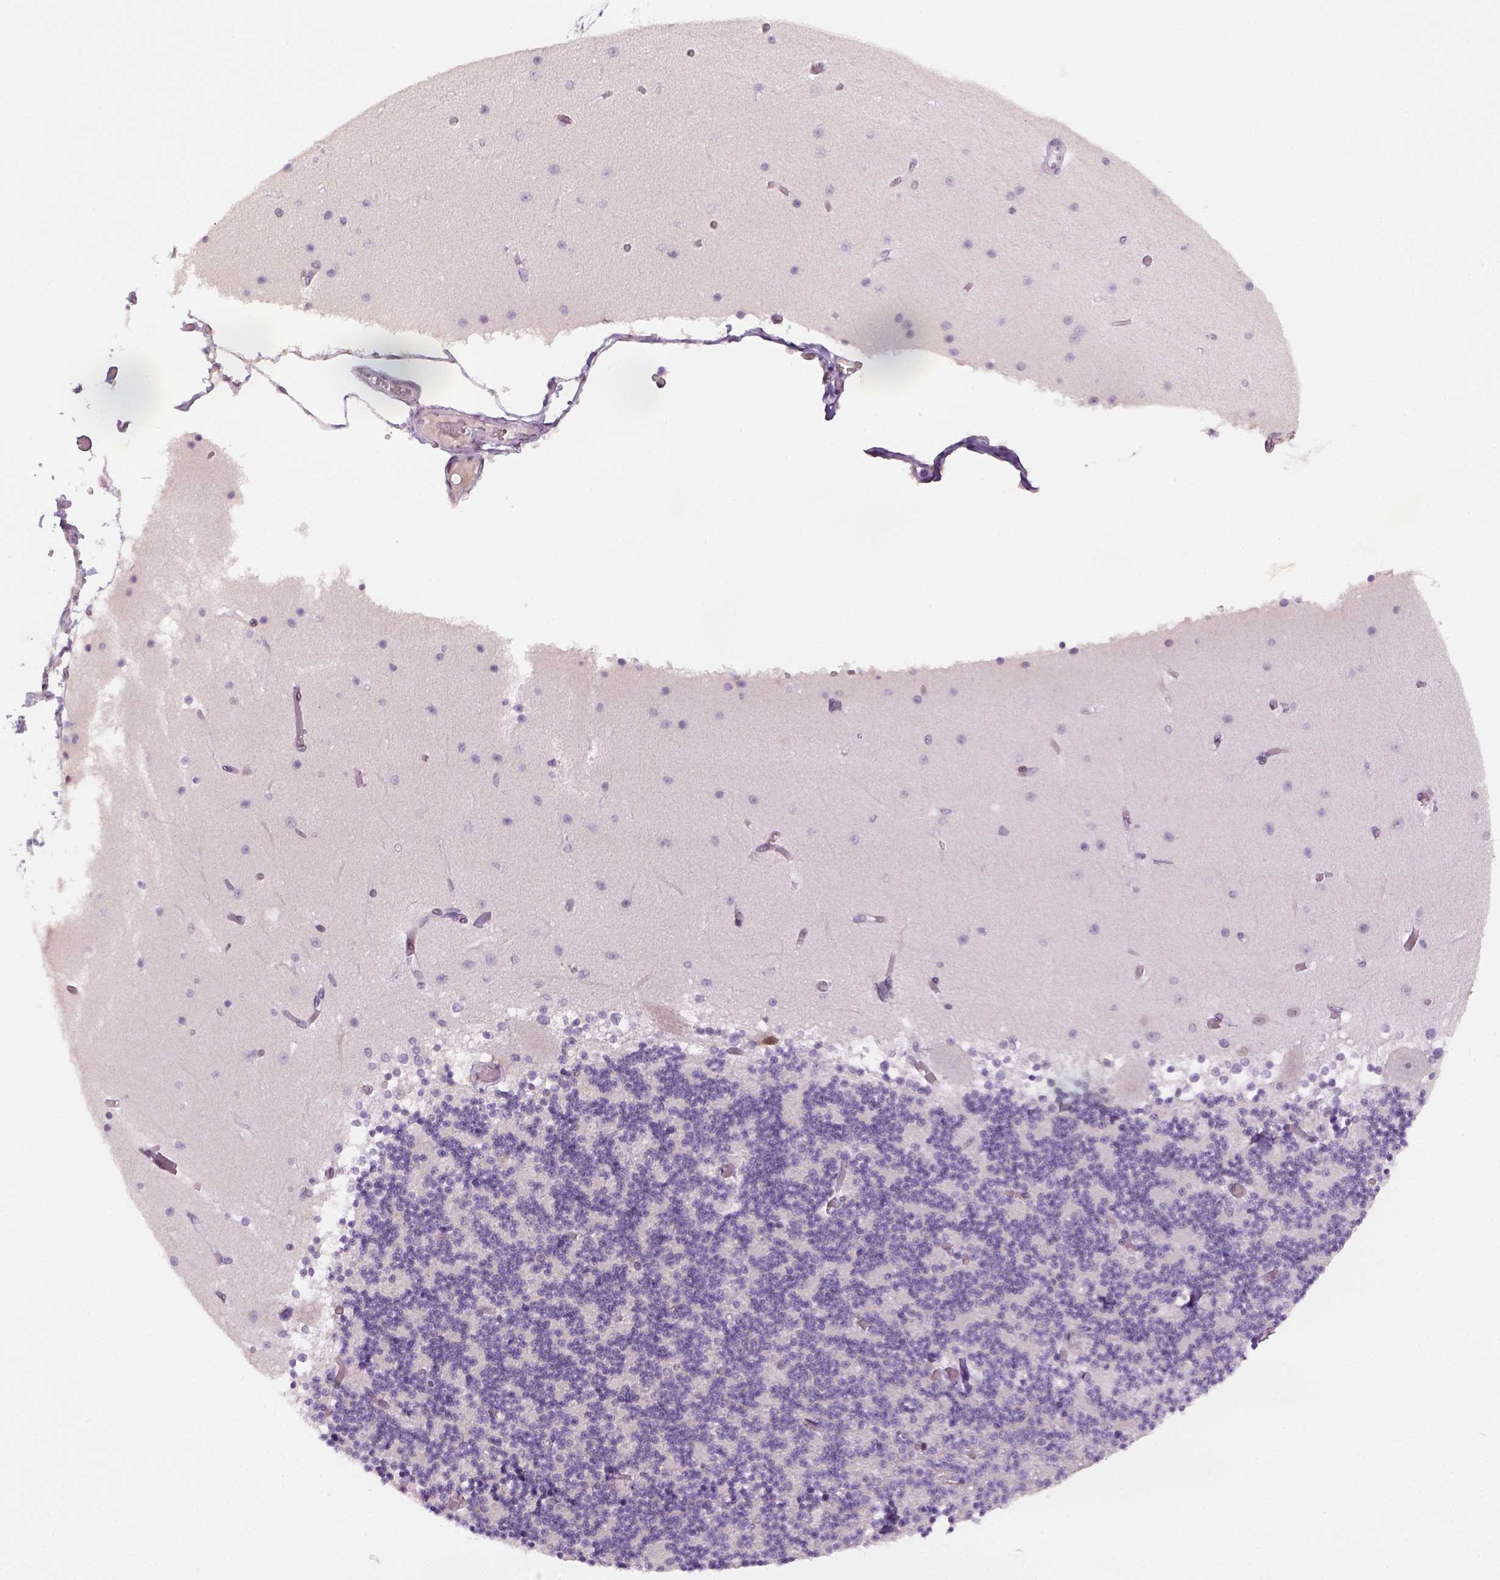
{"staining": {"intensity": "negative", "quantity": "none", "location": "none"}, "tissue": "cerebellum", "cell_type": "Cells in granular layer", "image_type": "normal", "snomed": [{"axis": "morphology", "description": "Normal tissue, NOS"}, {"axis": "topography", "description": "Cerebellum"}], "caption": "This is an immunohistochemistry (IHC) photomicrograph of benign human cerebellum. There is no staining in cells in granular layer.", "gene": "MAGEB3", "patient": {"sex": "female", "age": 28}}